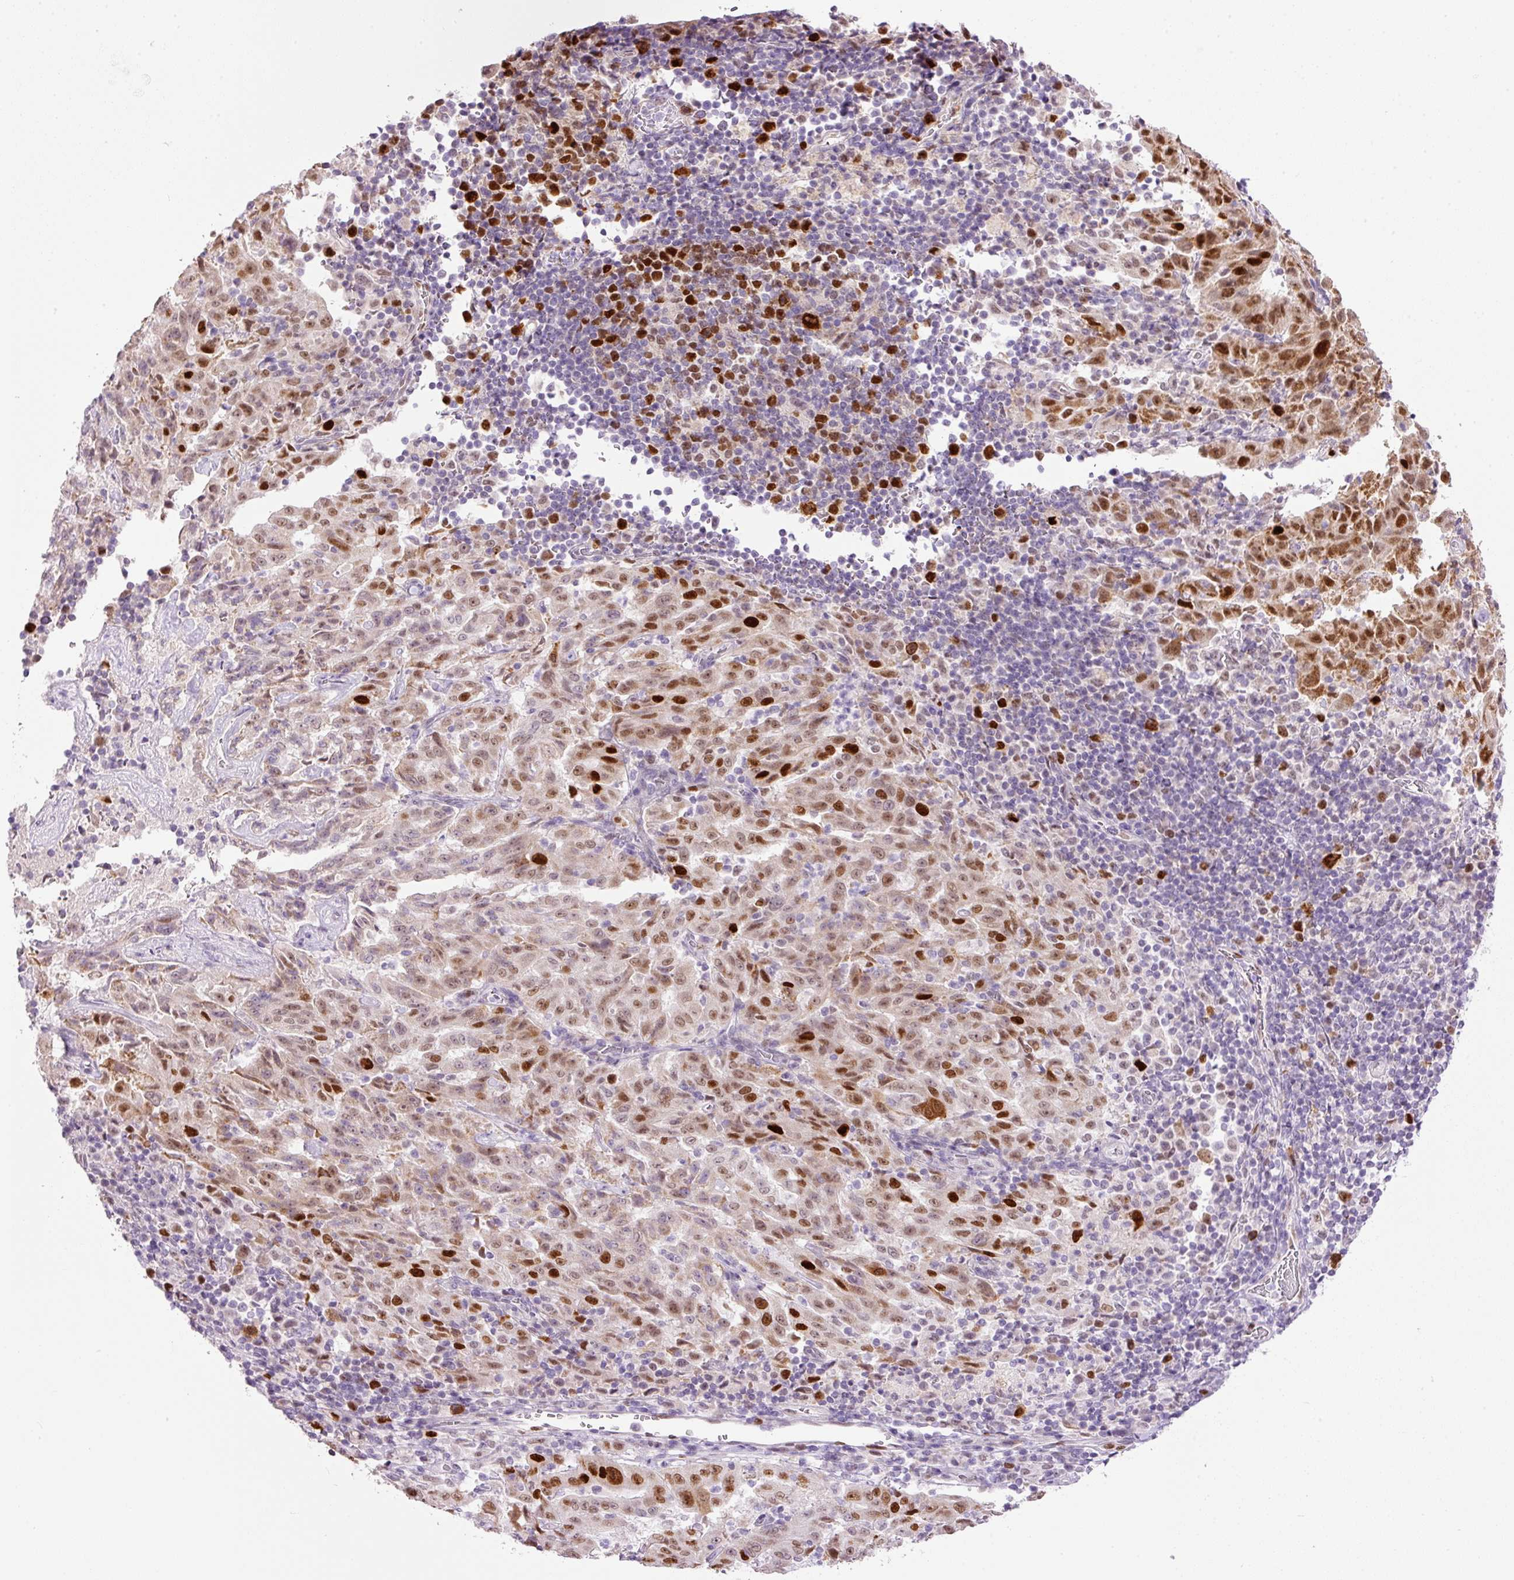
{"staining": {"intensity": "moderate", "quantity": "25%-75%", "location": "nuclear"}, "tissue": "pancreatic cancer", "cell_type": "Tumor cells", "image_type": "cancer", "snomed": [{"axis": "morphology", "description": "Adenocarcinoma, NOS"}, {"axis": "topography", "description": "Pancreas"}], "caption": "Immunohistochemistry (IHC) photomicrograph of human pancreatic cancer (adenocarcinoma) stained for a protein (brown), which reveals medium levels of moderate nuclear staining in approximately 25%-75% of tumor cells.", "gene": "KPNA2", "patient": {"sex": "male", "age": 63}}